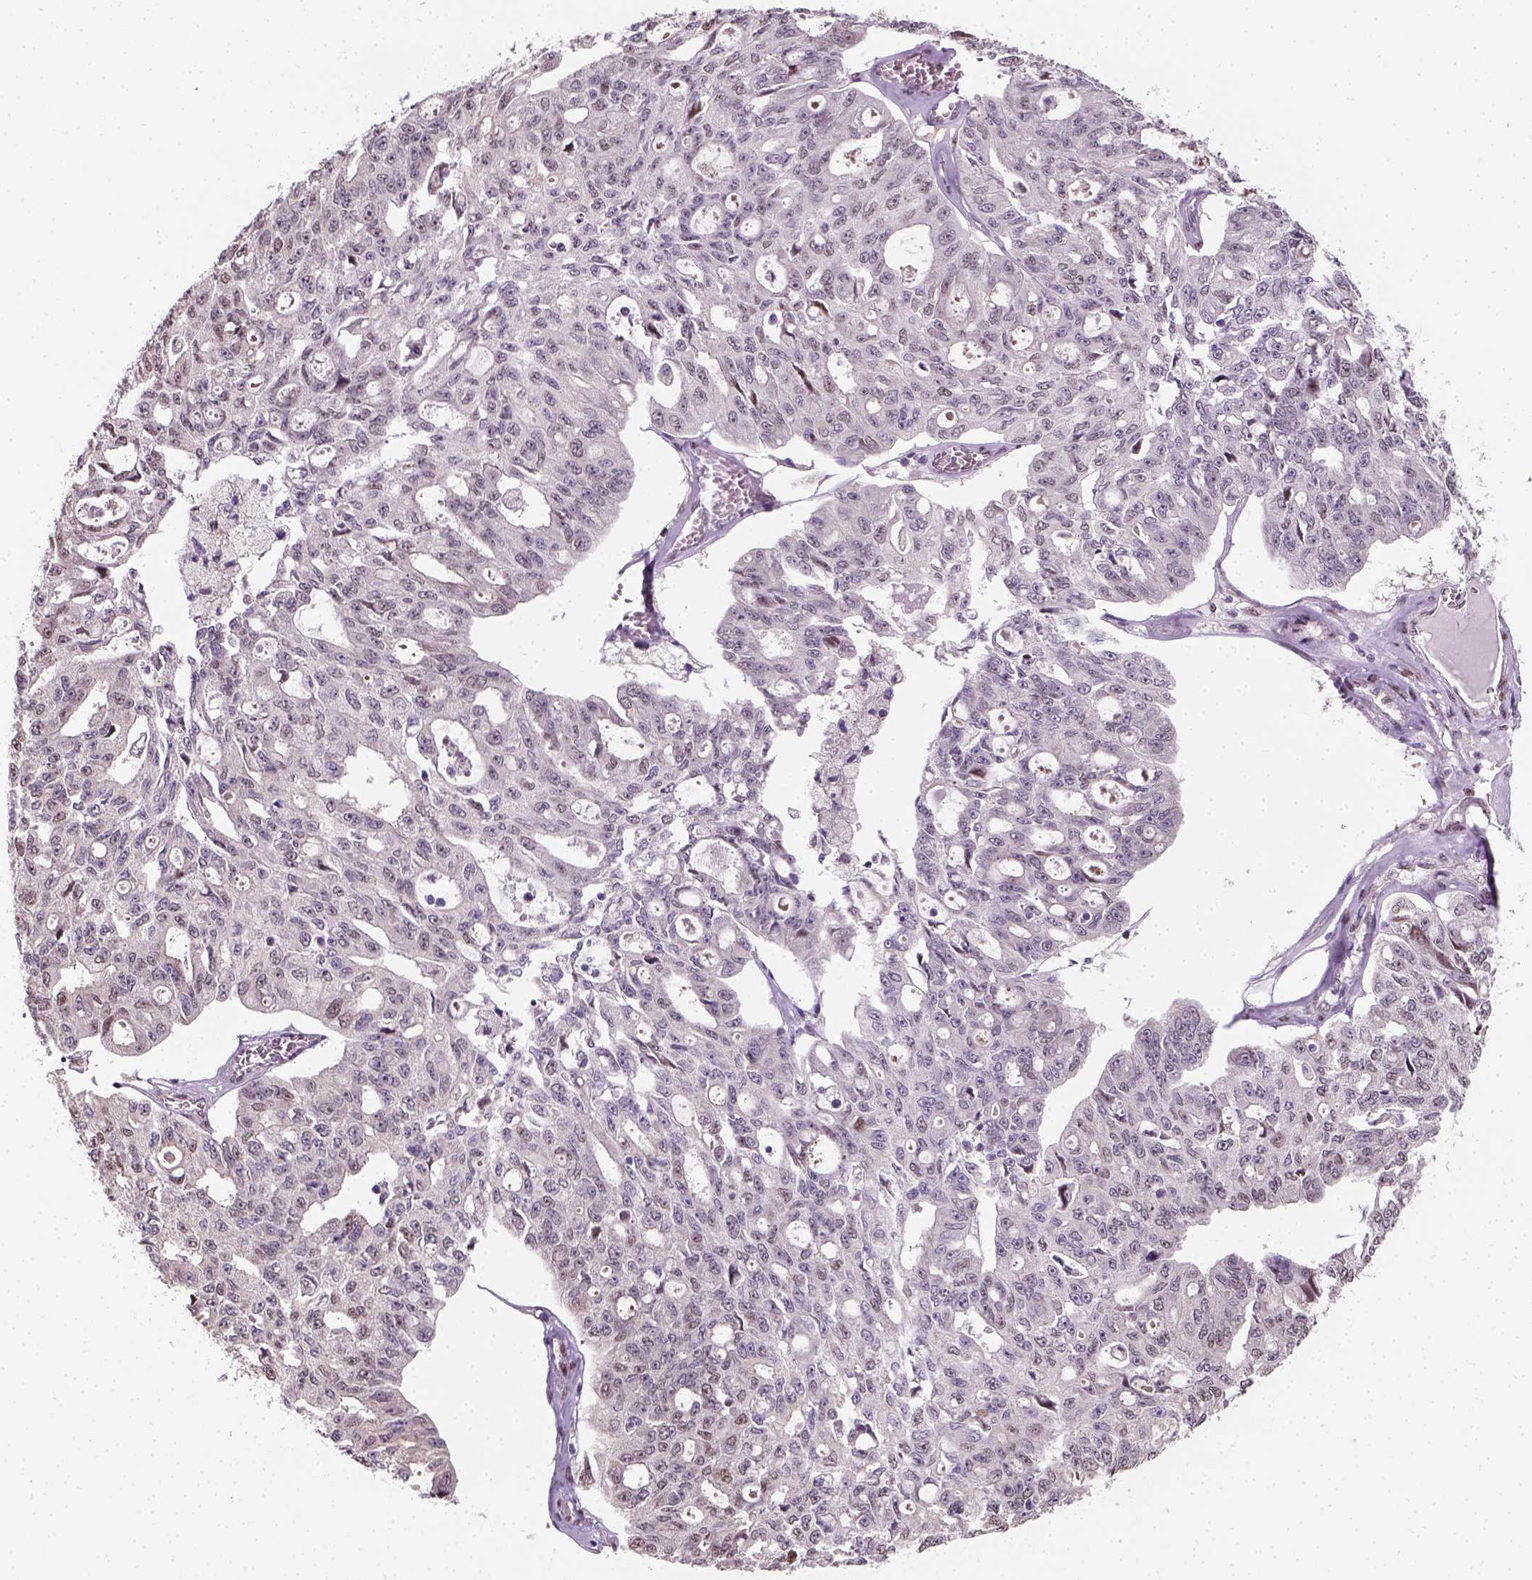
{"staining": {"intensity": "negative", "quantity": "none", "location": "none"}, "tissue": "ovarian cancer", "cell_type": "Tumor cells", "image_type": "cancer", "snomed": [{"axis": "morphology", "description": "Carcinoma, endometroid"}, {"axis": "topography", "description": "Ovary"}], "caption": "IHC micrograph of human endometroid carcinoma (ovarian) stained for a protein (brown), which reveals no expression in tumor cells.", "gene": "C1orf112", "patient": {"sex": "female", "age": 65}}